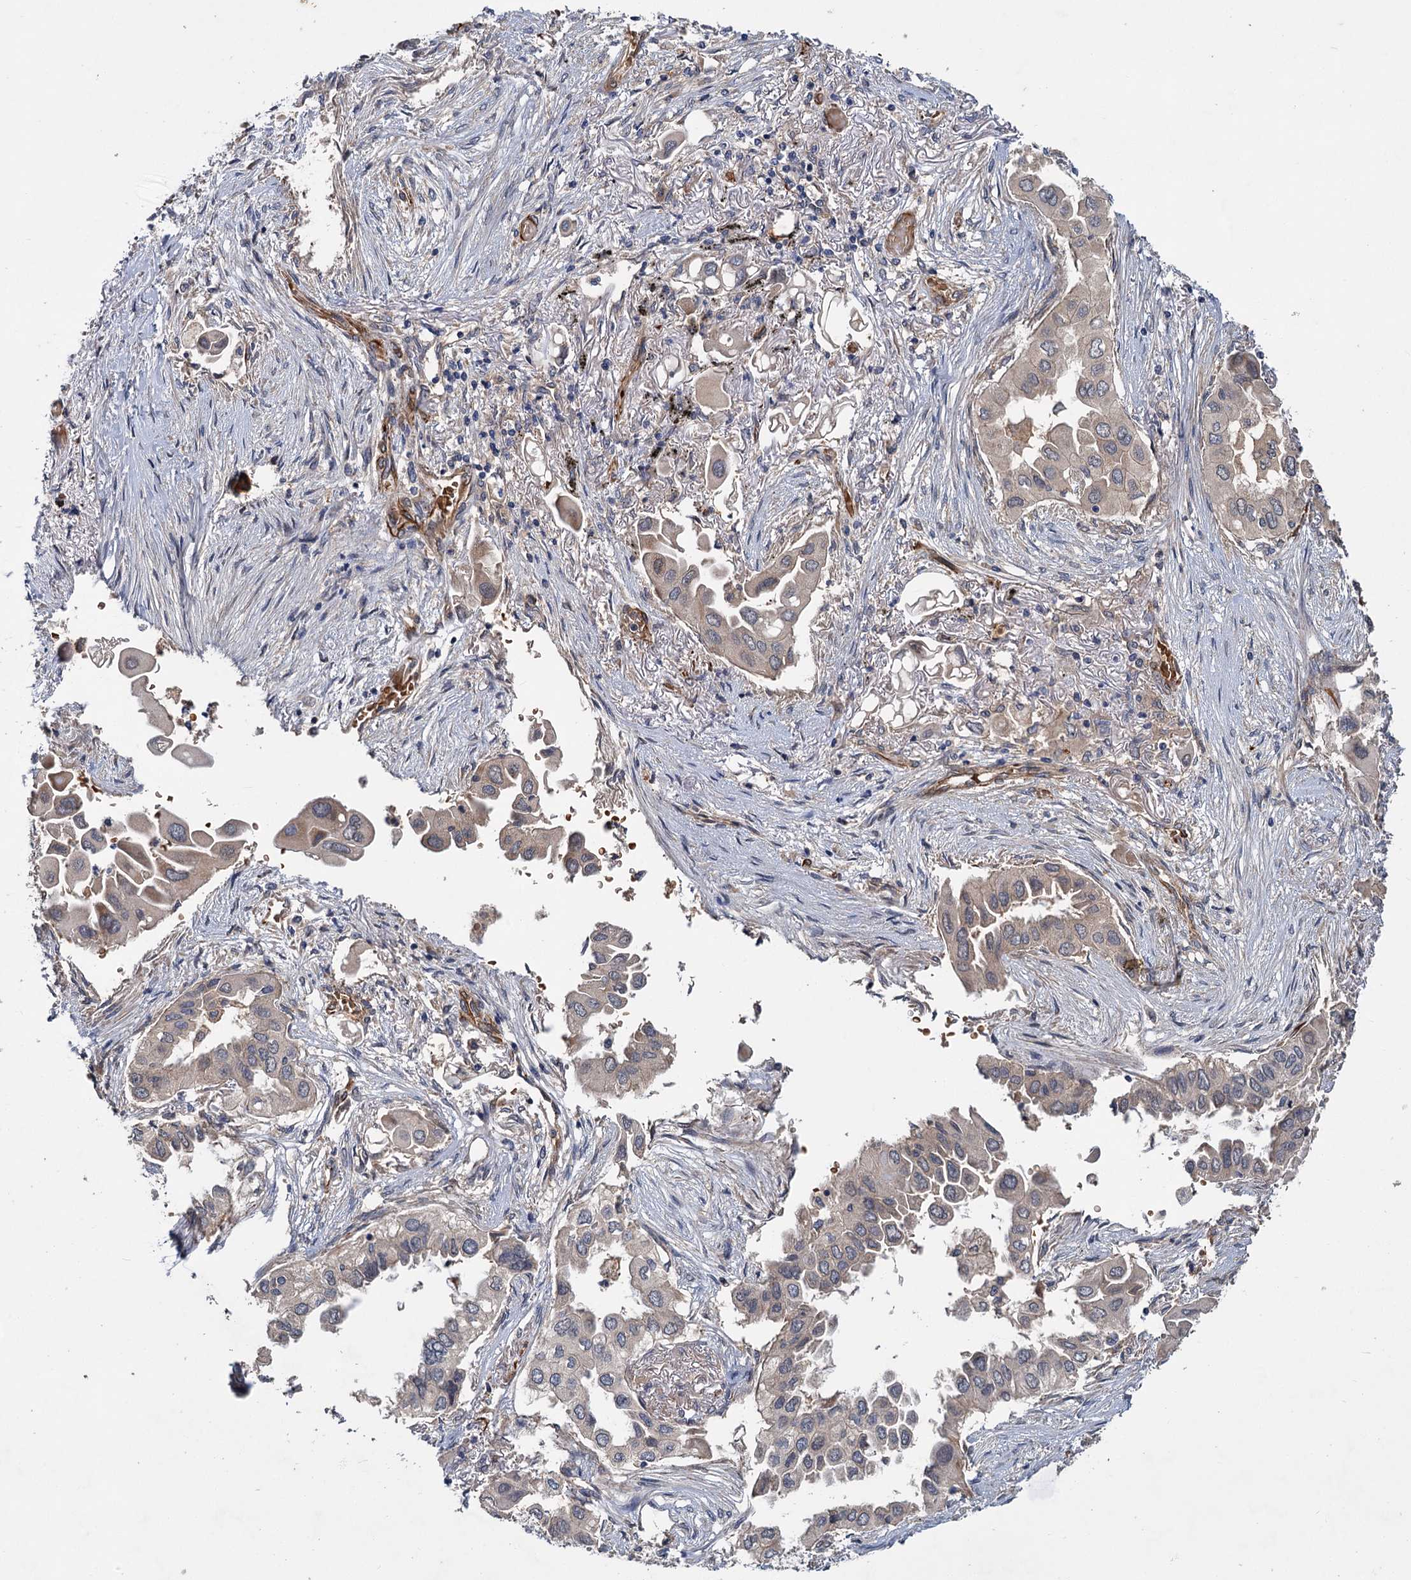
{"staining": {"intensity": "negative", "quantity": "none", "location": "none"}, "tissue": "lung cancer", "cell_type": "Tumor cells", "image_type": "cancer", "snomed": [{"axis": "morphology", "description": "Adenocarcinoma, NOS"}, {"axis": "topography", "description": "Lung"}], "caption": "Adenocarcinoma (lung) stained for a protein using immunohistochemistry demonstrates no staining tumor cells.", "gene": "PKN2", "patient": {"sex": "female", "age": 76}}